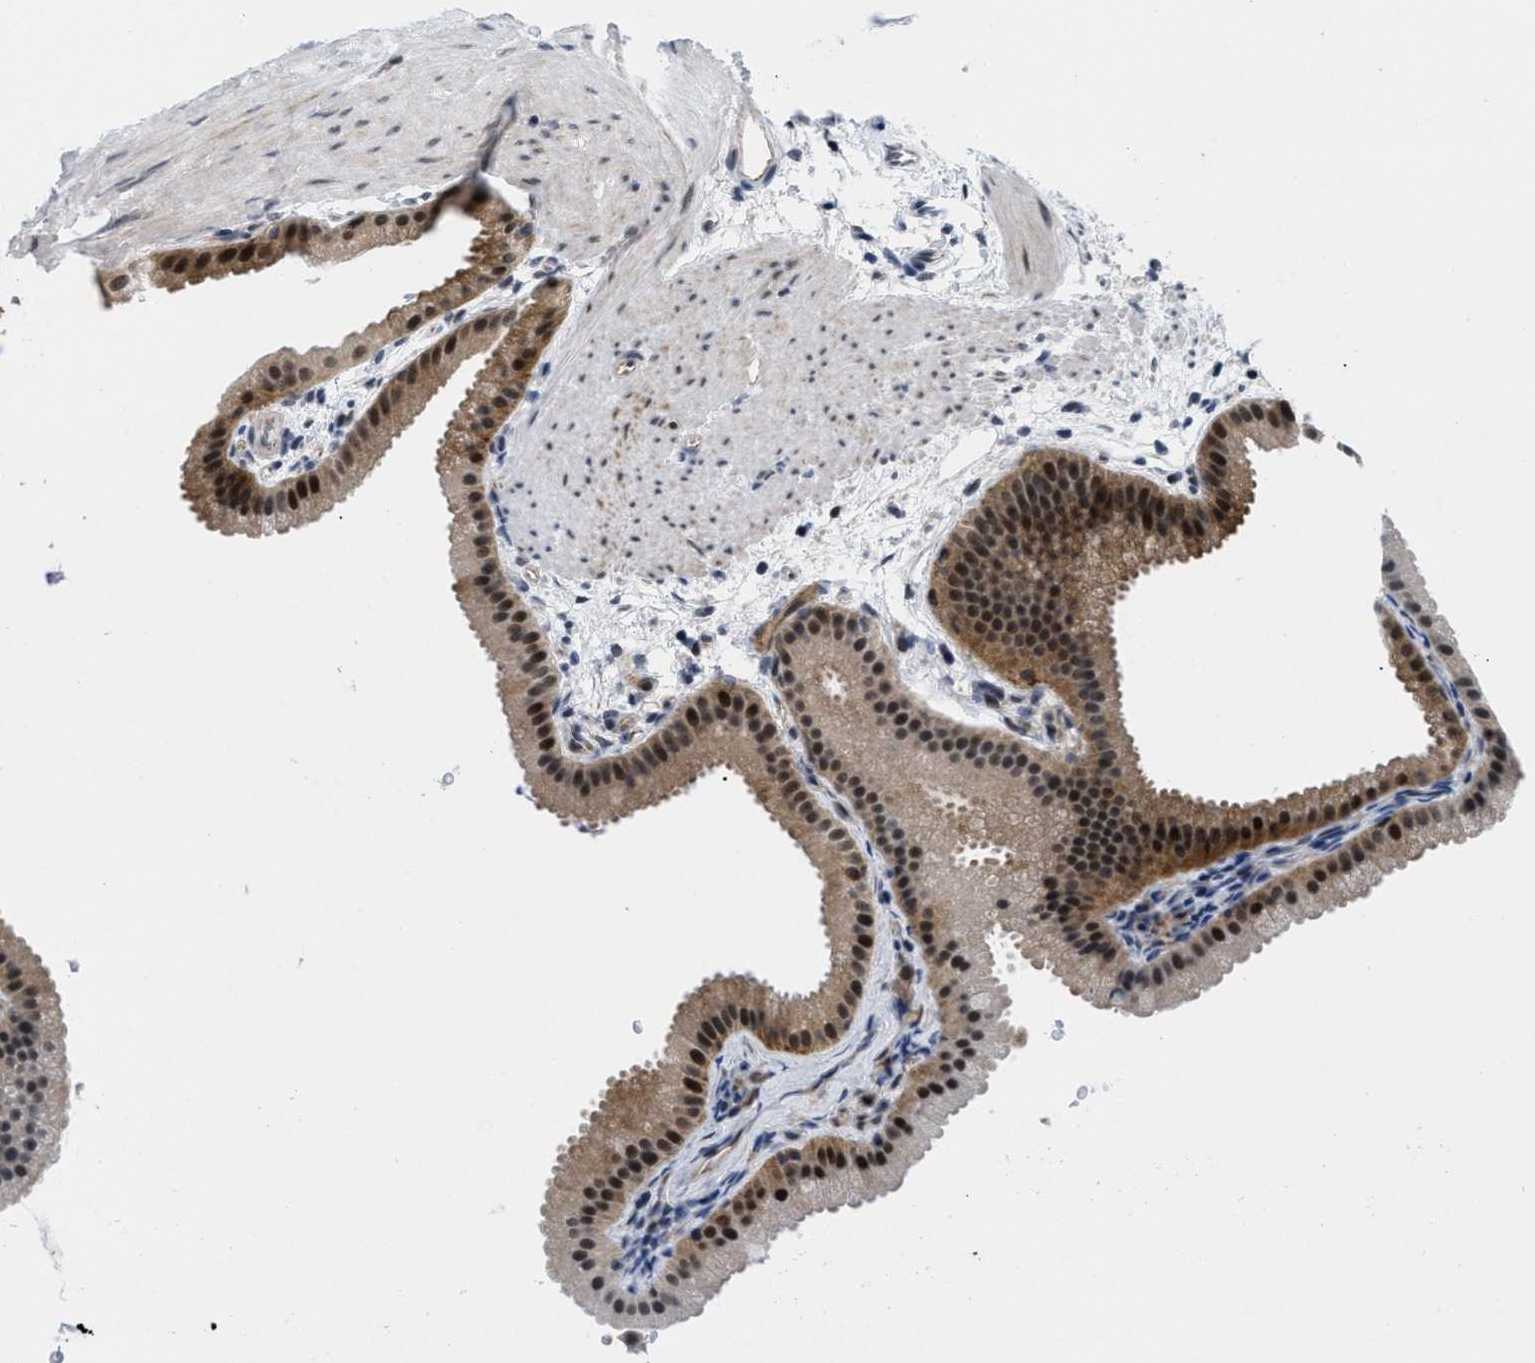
{"staining": {"intensity": "strong", "quantity": ">75%", "location": "cytoplasmic/membranous,nuclear"}, "tissue": "gallbladder", "cell_type": "Glandular cells", "image_type": "normal", "snomed": [{"axis": "morphology", "description": "Normal tissue, NOS"}, {"axis": "topography", "description": "Gallbladder"}], "caption": "Human gallbladder stained with a brown dye shows strong cytoplasmic/membranous,nuclear positive positivity in about >75% of glandular cells.", "gene": "SLC29A2", "patient": {"sex": "female", "age": 64}}